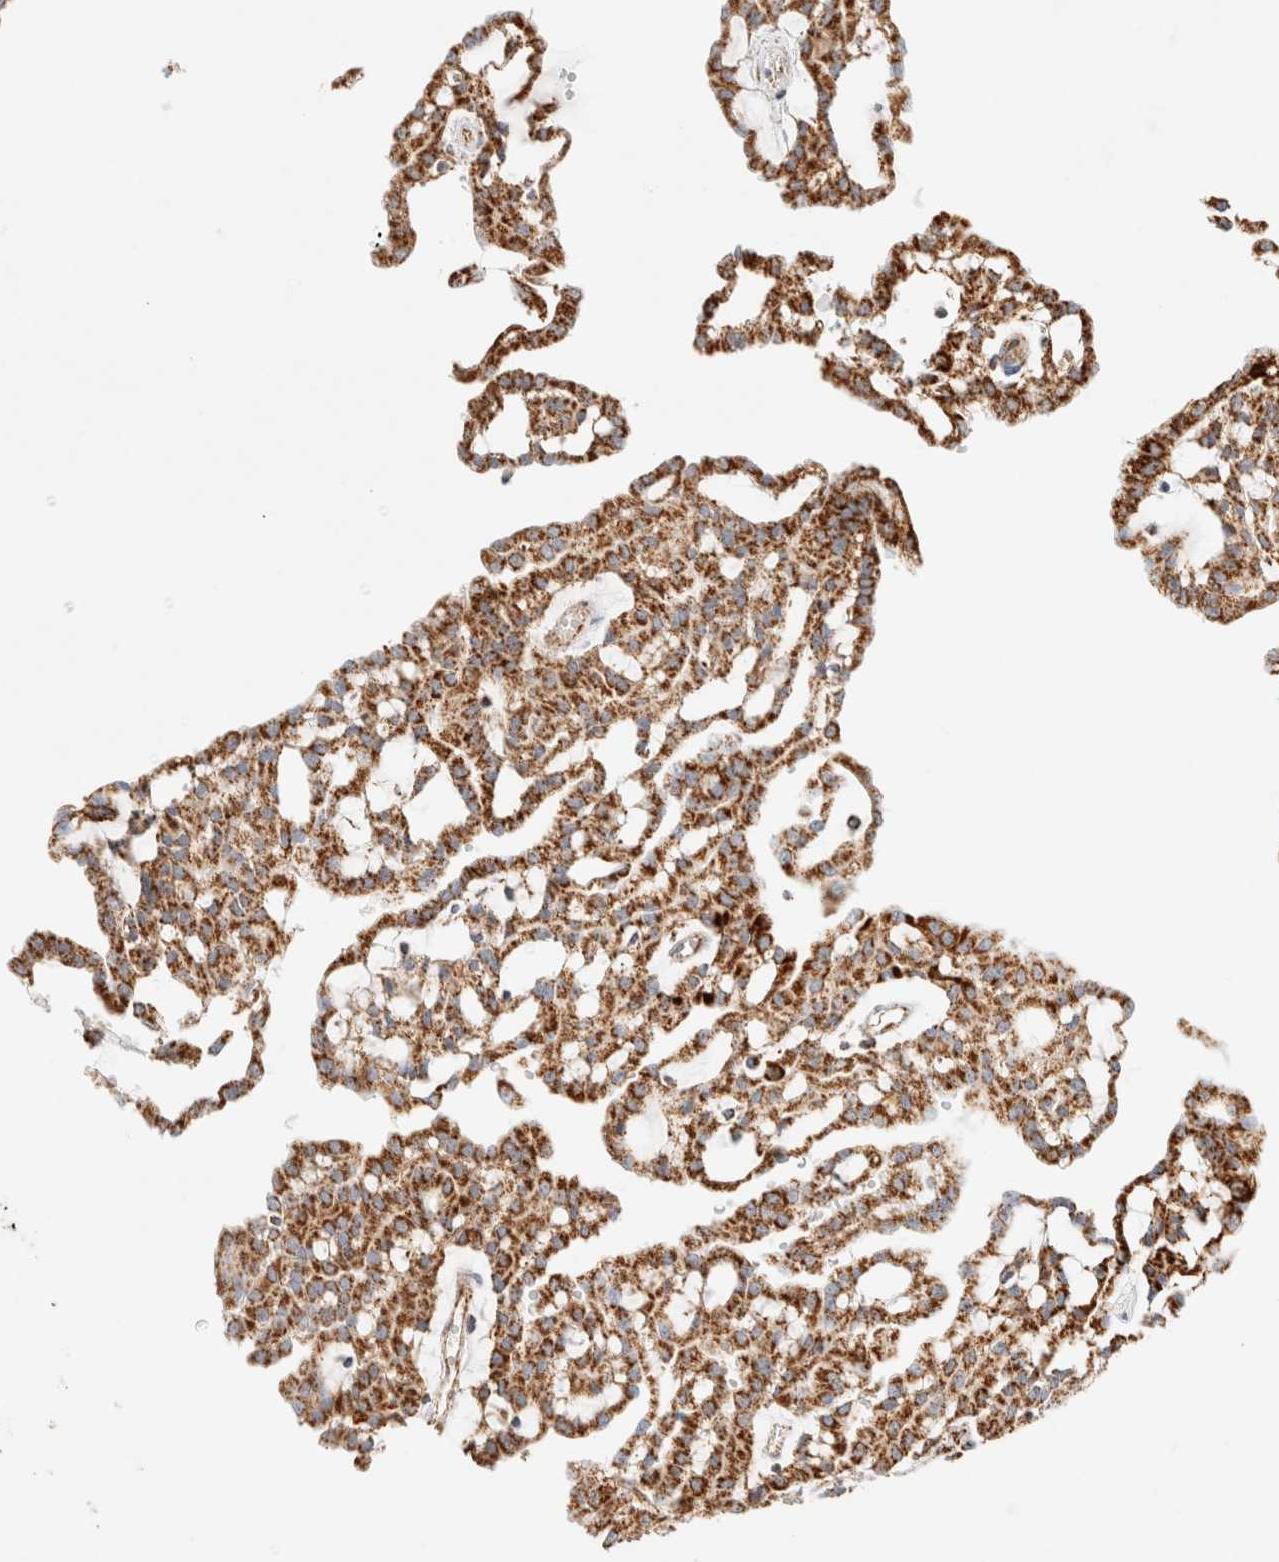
{"staining": {"intensity": "strong", "quantity": ">75%", "location": "cytoplasmic/membranous"}, "tissue": "renal cancer", "cell_type": "Tumor cells", "image_type": "cancer", "snomed": [{"axis": "morphology", "description": "Adenocarcinoma, NOS"}, {"axis": "topography", "description": "Kidney"}], "caption": "The image exhibits a brown stain indicating the presence of a protein in the cytoplasmic/membranous of tumor cells in renal cancer (adenocarcinoma).", "gene": "PHB2", "patient": {"sex": "male", "age": 63}}